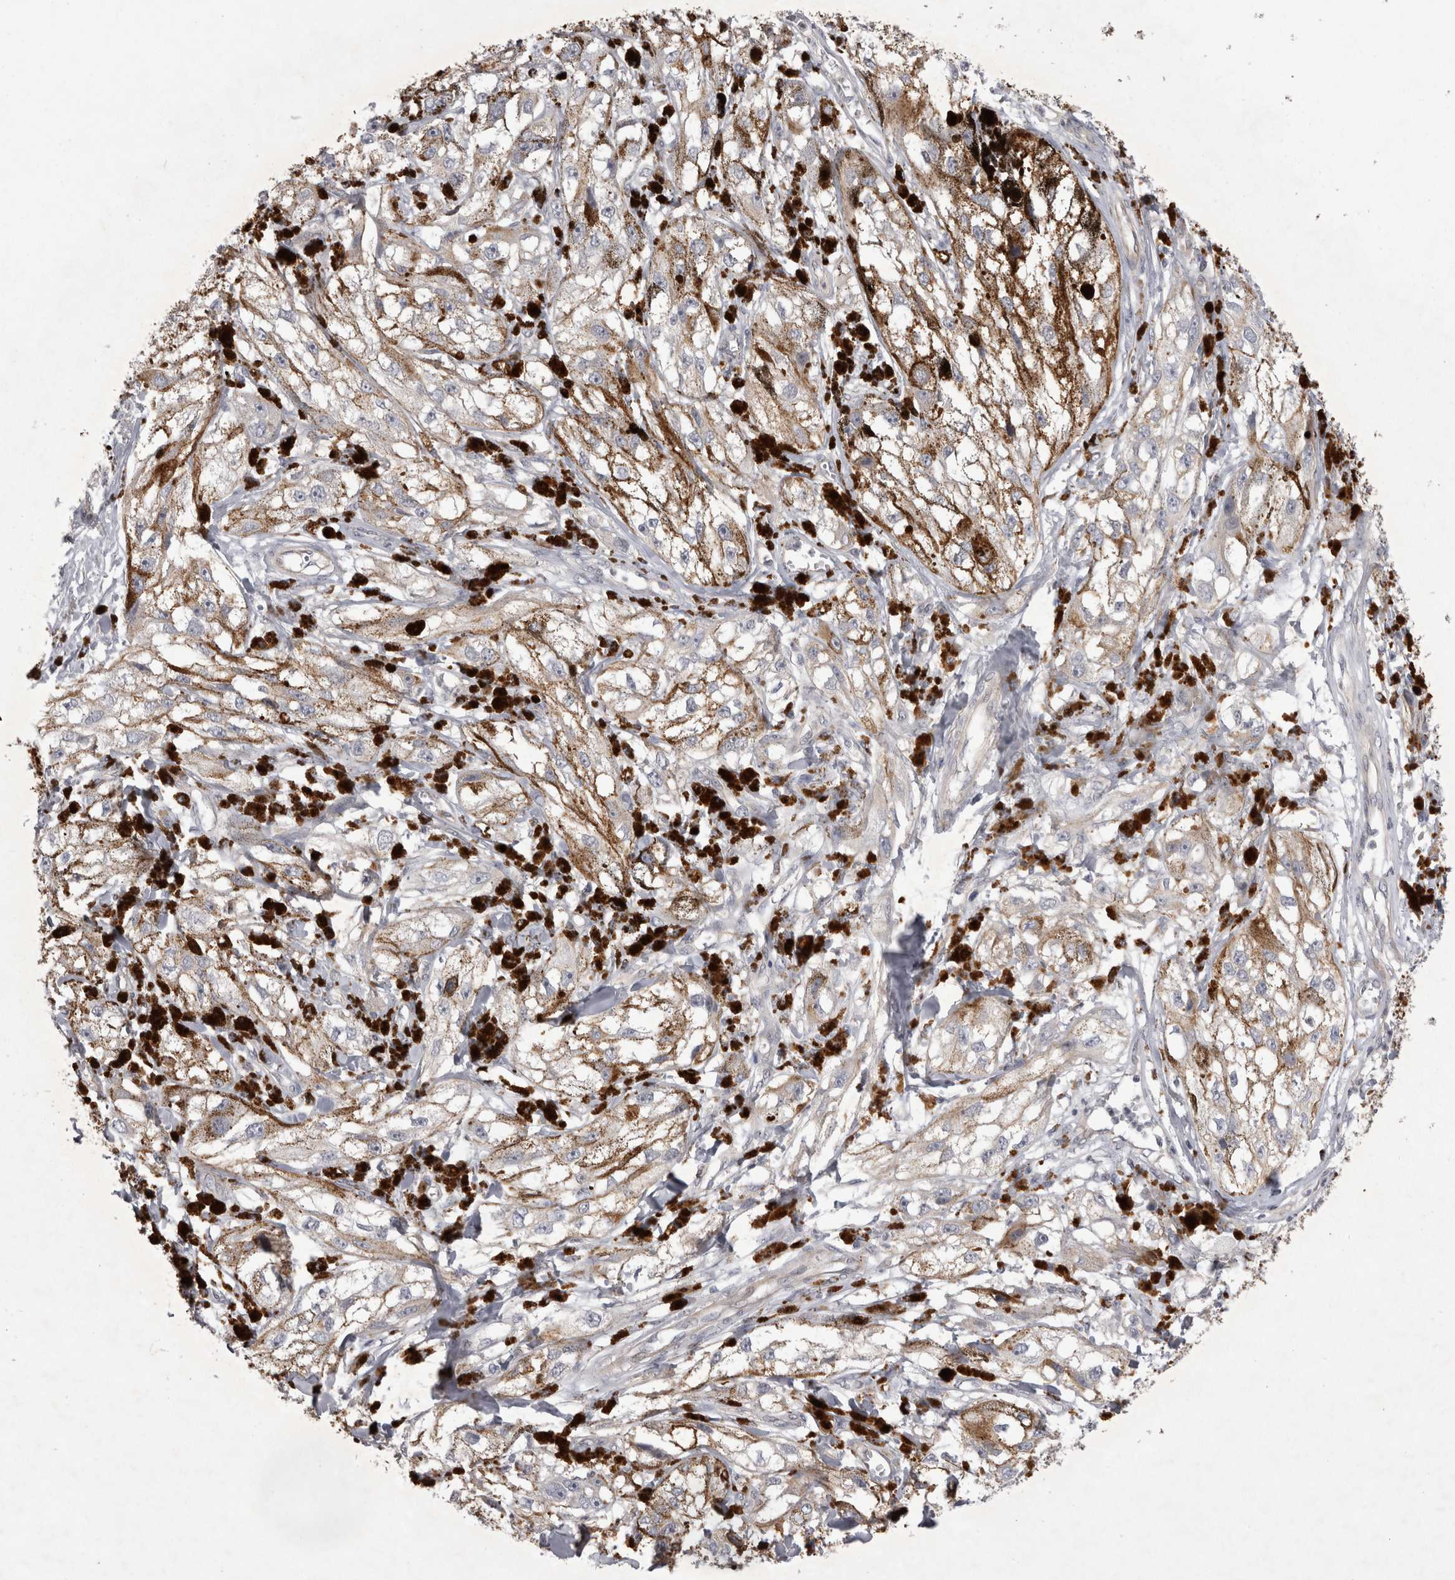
{"staining": {"intensity": "negative", "quantity": "none", "location": "none"}, "tissue": "melanoma", "cell_type": "Tumor cells", "image_type": "cancer", "snomed": [{"axis": "morphology", "description": "Malignant melanoma, NOS"}, {"axis": "topography", "description": "Skin"}], "caption": "The immunohistochemistry image has no significant positivity in tumor cells of malignant melanoma tissue.", "gene": "CTBS", "patient": {"sex": "male", "age": 88}}